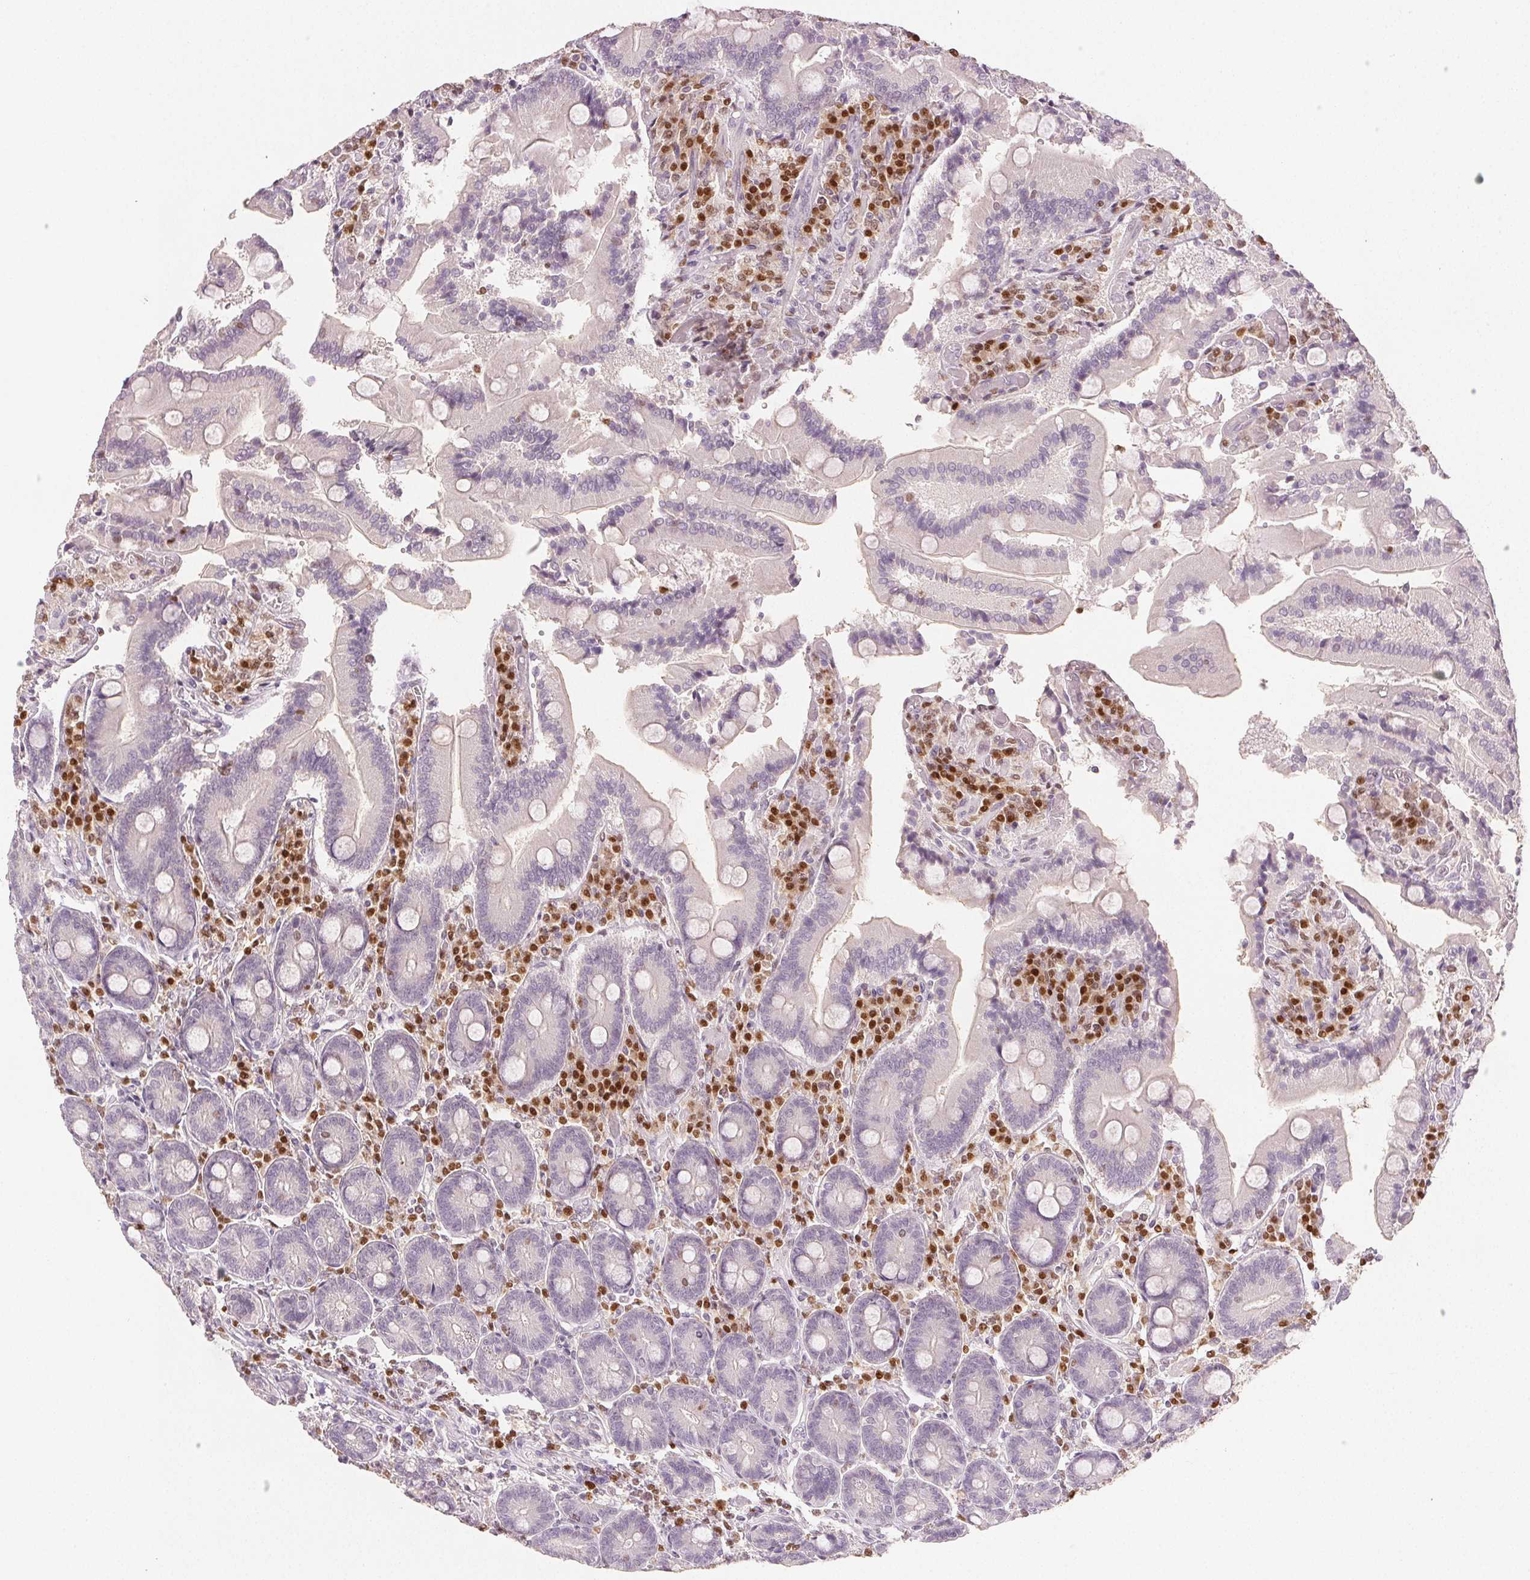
{"staining": {"intensity": "negative", "quantity": "none", "location": "none"}, "tissue": "duodenum", "cell_type": "Glandular cells", "image_type": "normal", "snomed": [{"axis": "morphology", "description": "Normal tissue, NOS"}, {"axis": "topography", "description": "Duodenum"}], "caption": "Glandular cells show no significant protein positivity in unremarkable duodenum. (Stains: DAB immunohistochemistry with hematoxylin counter stain, Microscopy: brightfield microscopy at high magnification).", "gene": "RUNX2", "patient": {"sex": "female", "age": 62}}